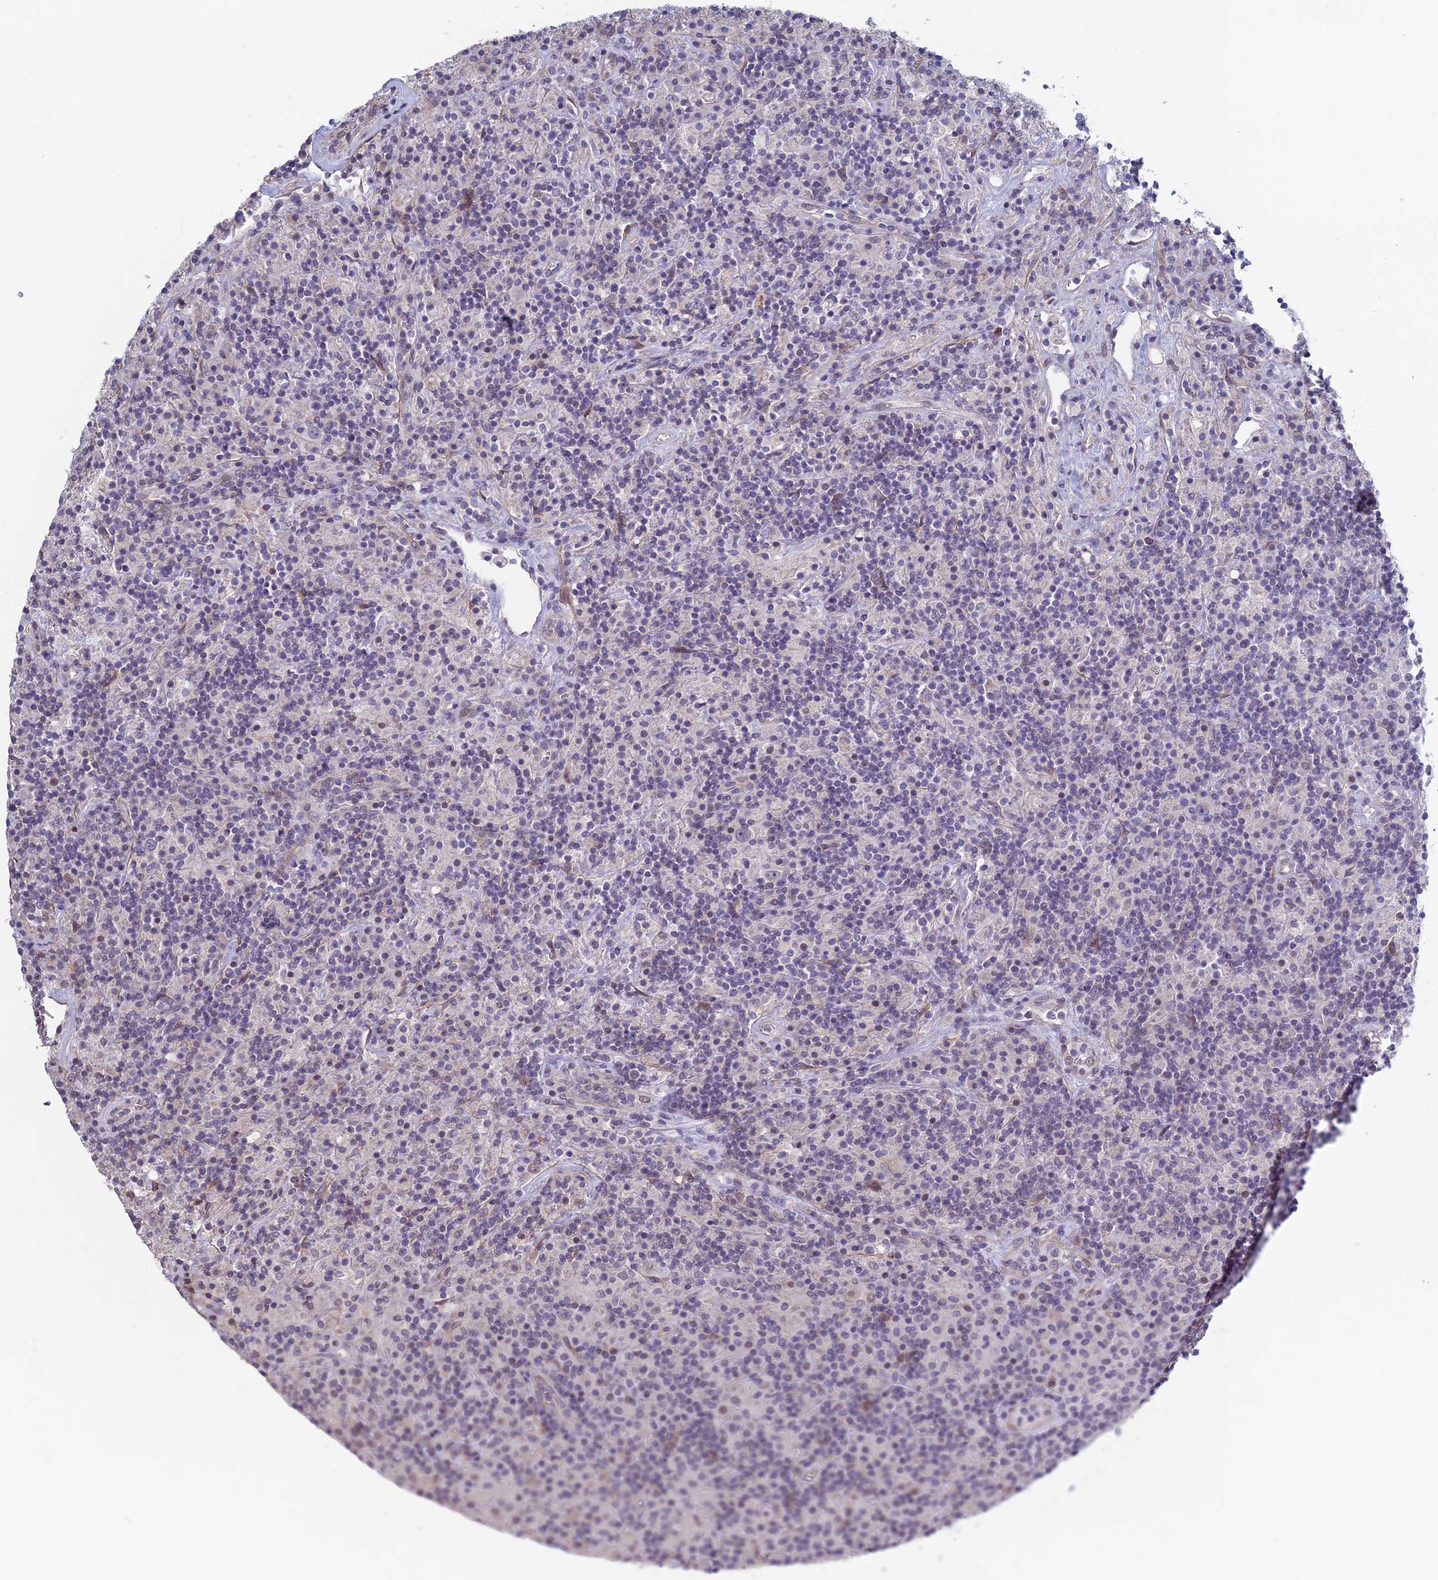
{"staining": {"intensity": "negative", "quantity": "none", "location": "none"}, "tissue": "lymphoma", "cell_type": "Tumor cells", "image_type": "cancer", "snomed": [{"axis": "morphology", "description": "Hodgkin's disease, NOS"}, {"axis": "topography", "description": "Lymph node"}], "caption": "Immunohistochemical staining of human Hodgkin's disease reveals no significant positivity in tumor cells.", "gene": "DIXDC1", "patient": {"sex": "male", "age": 70}}